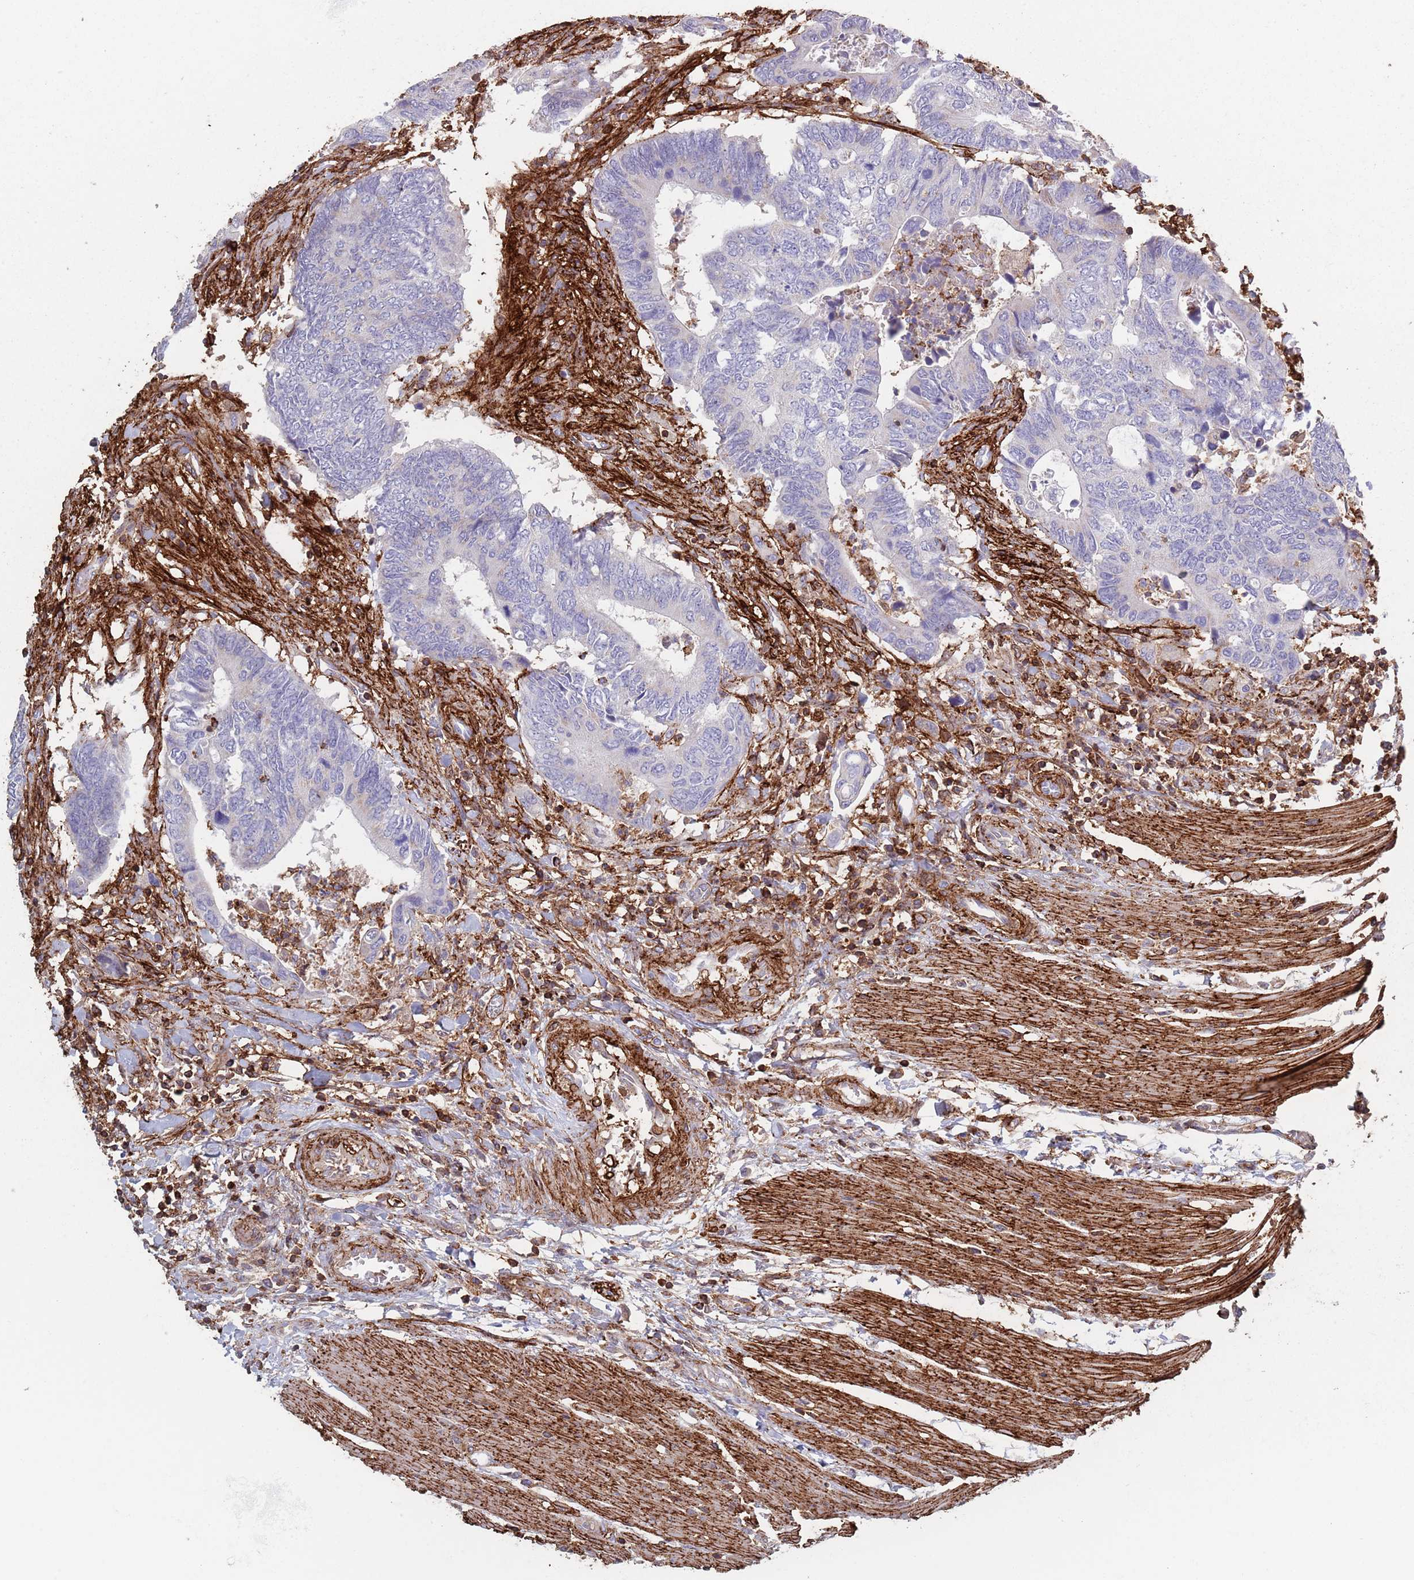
{"staining": {"intensity": "negative", "quantity": "none", "location": "none"}, "tissue": "colorectal cancer", "cell_type": "Tumor cells", "image_type": "cancer", "snomed": [{"axis": "morphology", "description": "Adenocarcinoma, NOS"}, {"axis": "topography", "description": "Colon"}], "caption": "Photomicrograph shows no significant protein expression in tumor cells of adenocarcinoma (colorectal).", "gene": "RNF144A", "patient": {"sex": "male", "age": 87}}